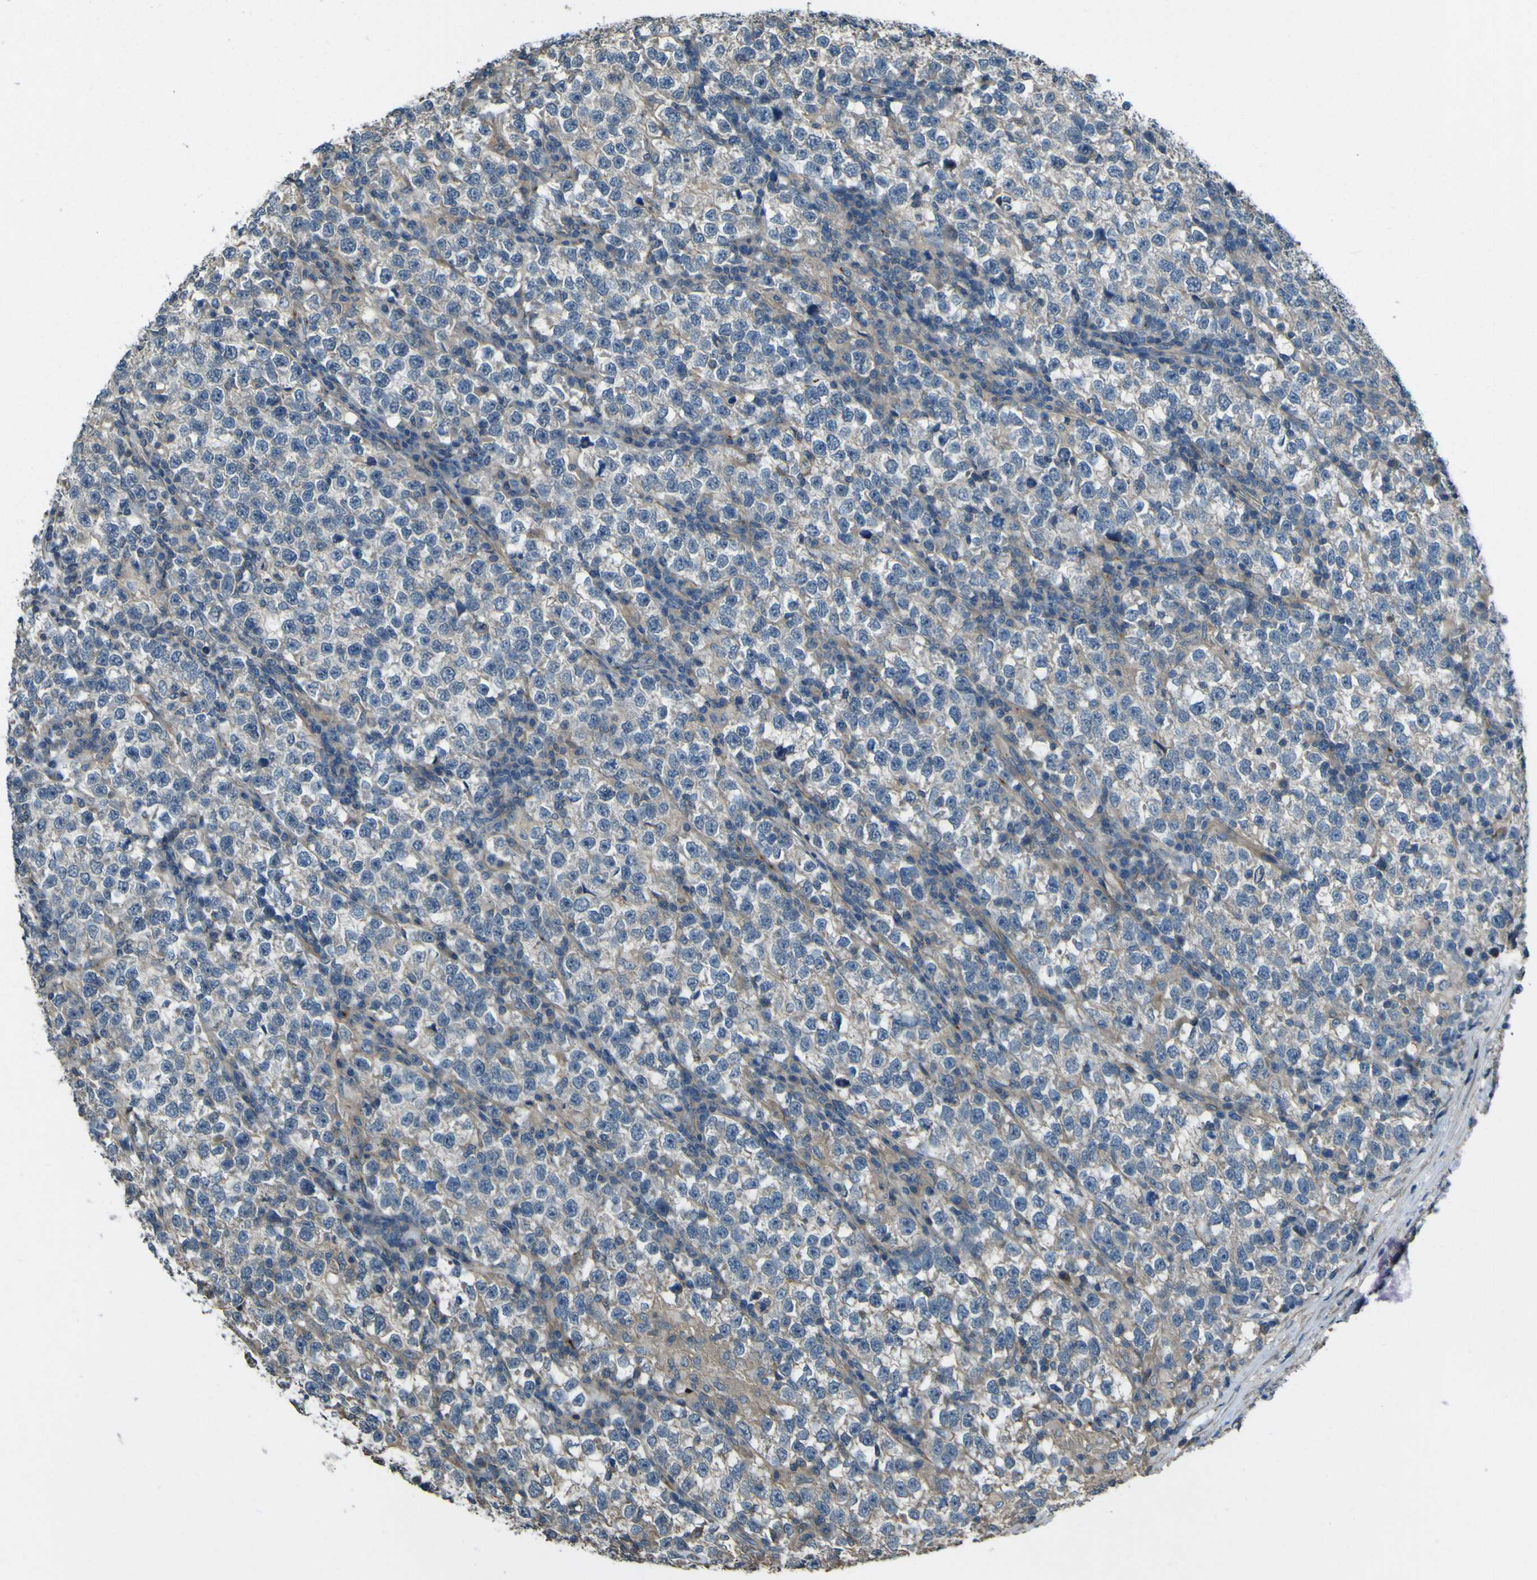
{"staining": {"intensity": "weak", "quantity": "25%-75%", "location": "cytoplasmic/membranous"}, "tissue": "testis cancer", "cell_type": "Tumor cells", "image_type": "cancer", "snomed": [{"axis": "morphology", "description": "Normal tissue, NOS"}, {"axis": "morphology", "description": "Seminoma, NOS"}, {"axis": "topography", "description": "Testis"}], "caption": "About 25%-75% of tumor cells in testis cancer exhibit weak cytoplasmic/membranous protein expression as visualized by brown immunohistochemical staining.", "gene": "NAALADL2", "patient": {"sex": "male", "age": 43}}